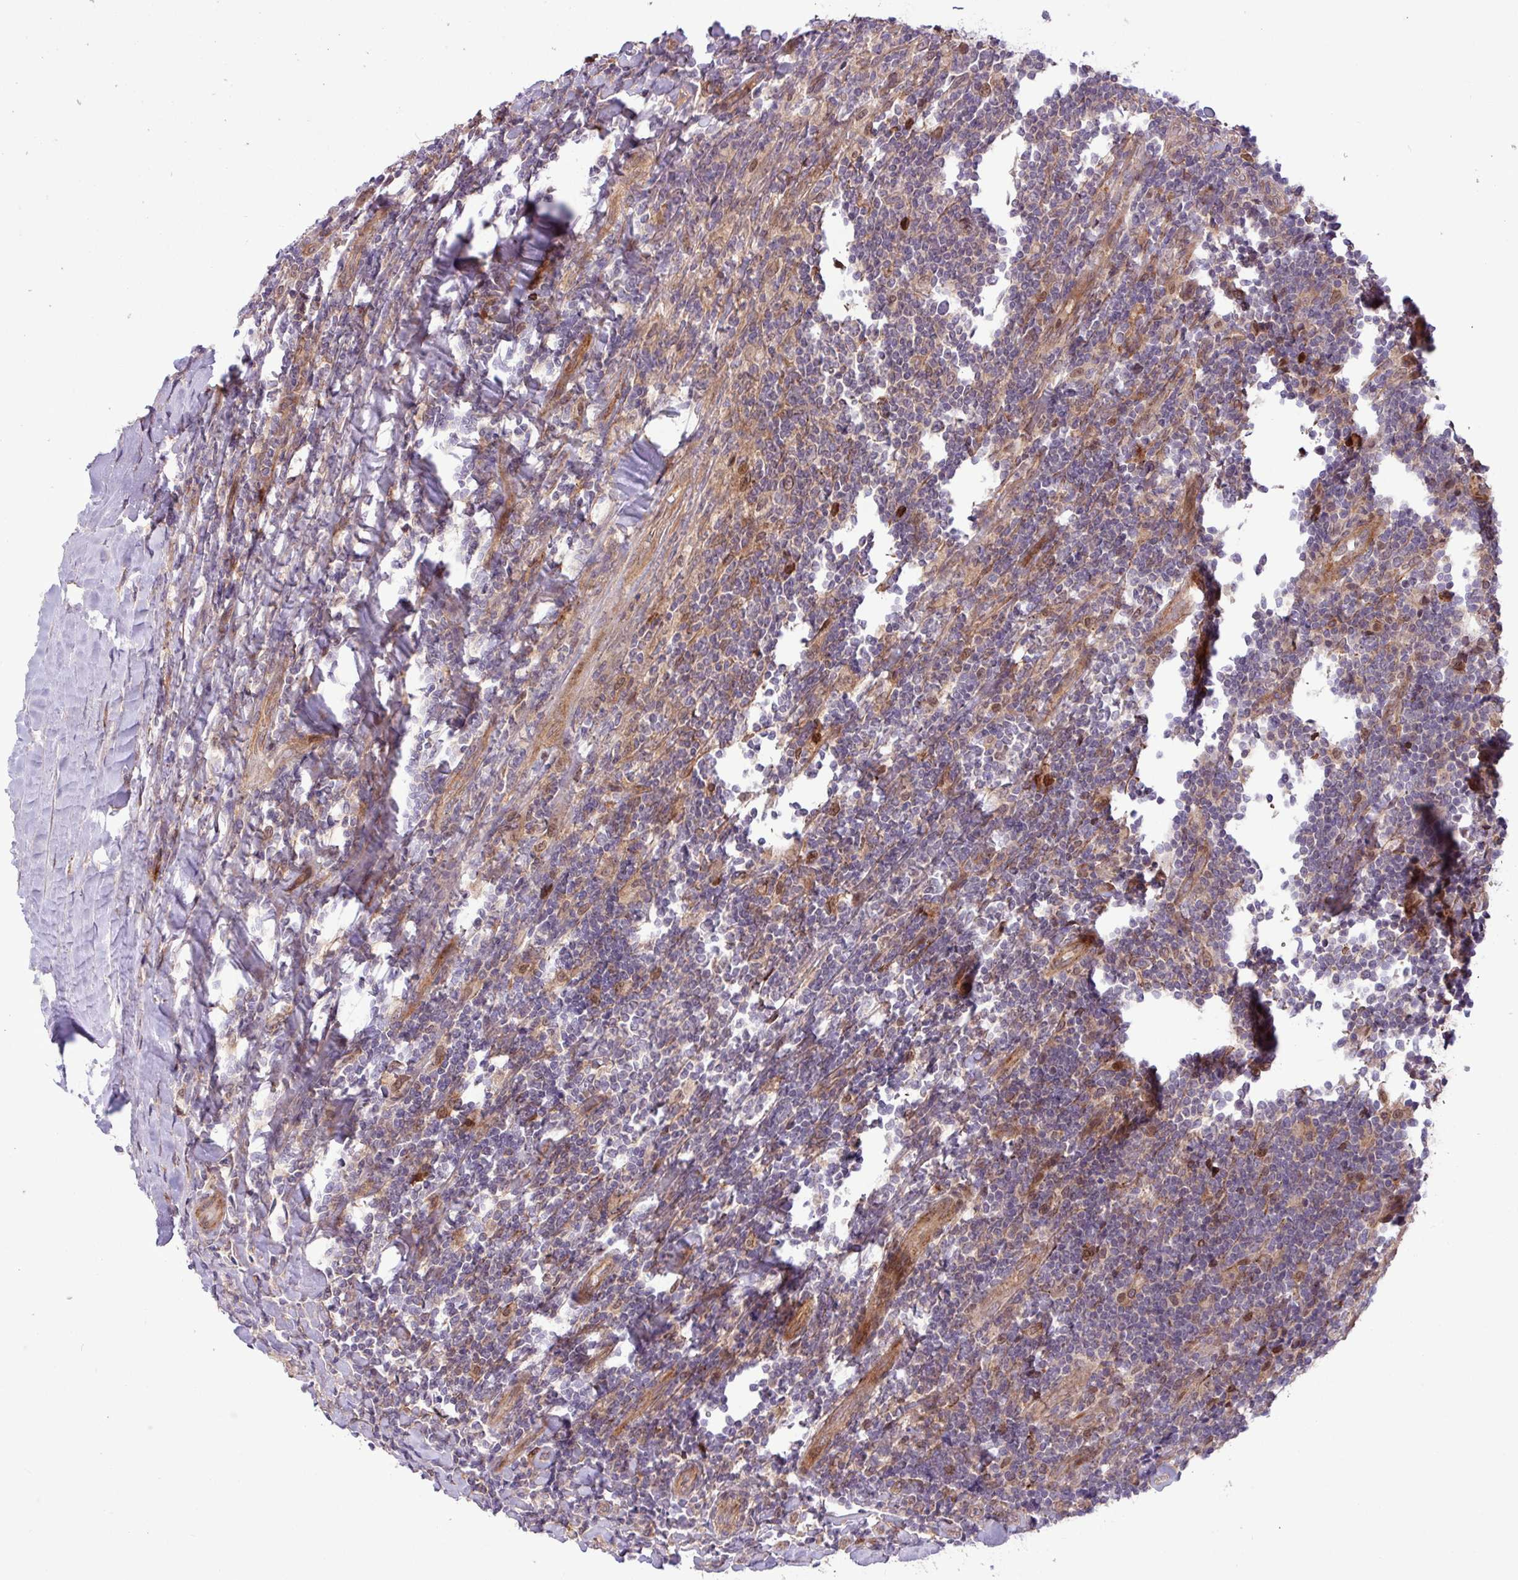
{"staining": {"intensity": "negative", "quantity": "none", "location": "none"}, "tissue": "lymphoma", "cell_type": "Tumor cells", "image_type": "cancer", "snomed": [{"axis": "morphology", "description": "Malignant lymphoma, non-Hodgkin's type, Low grade"}, {"axis": "topography", "description": "Lymph node"}], "caption": "The micrograph exhibits no staining of tumor cells in lymphoma.", "gene": "CNTRL", "patient": {"sex": "male", "age": 52}}